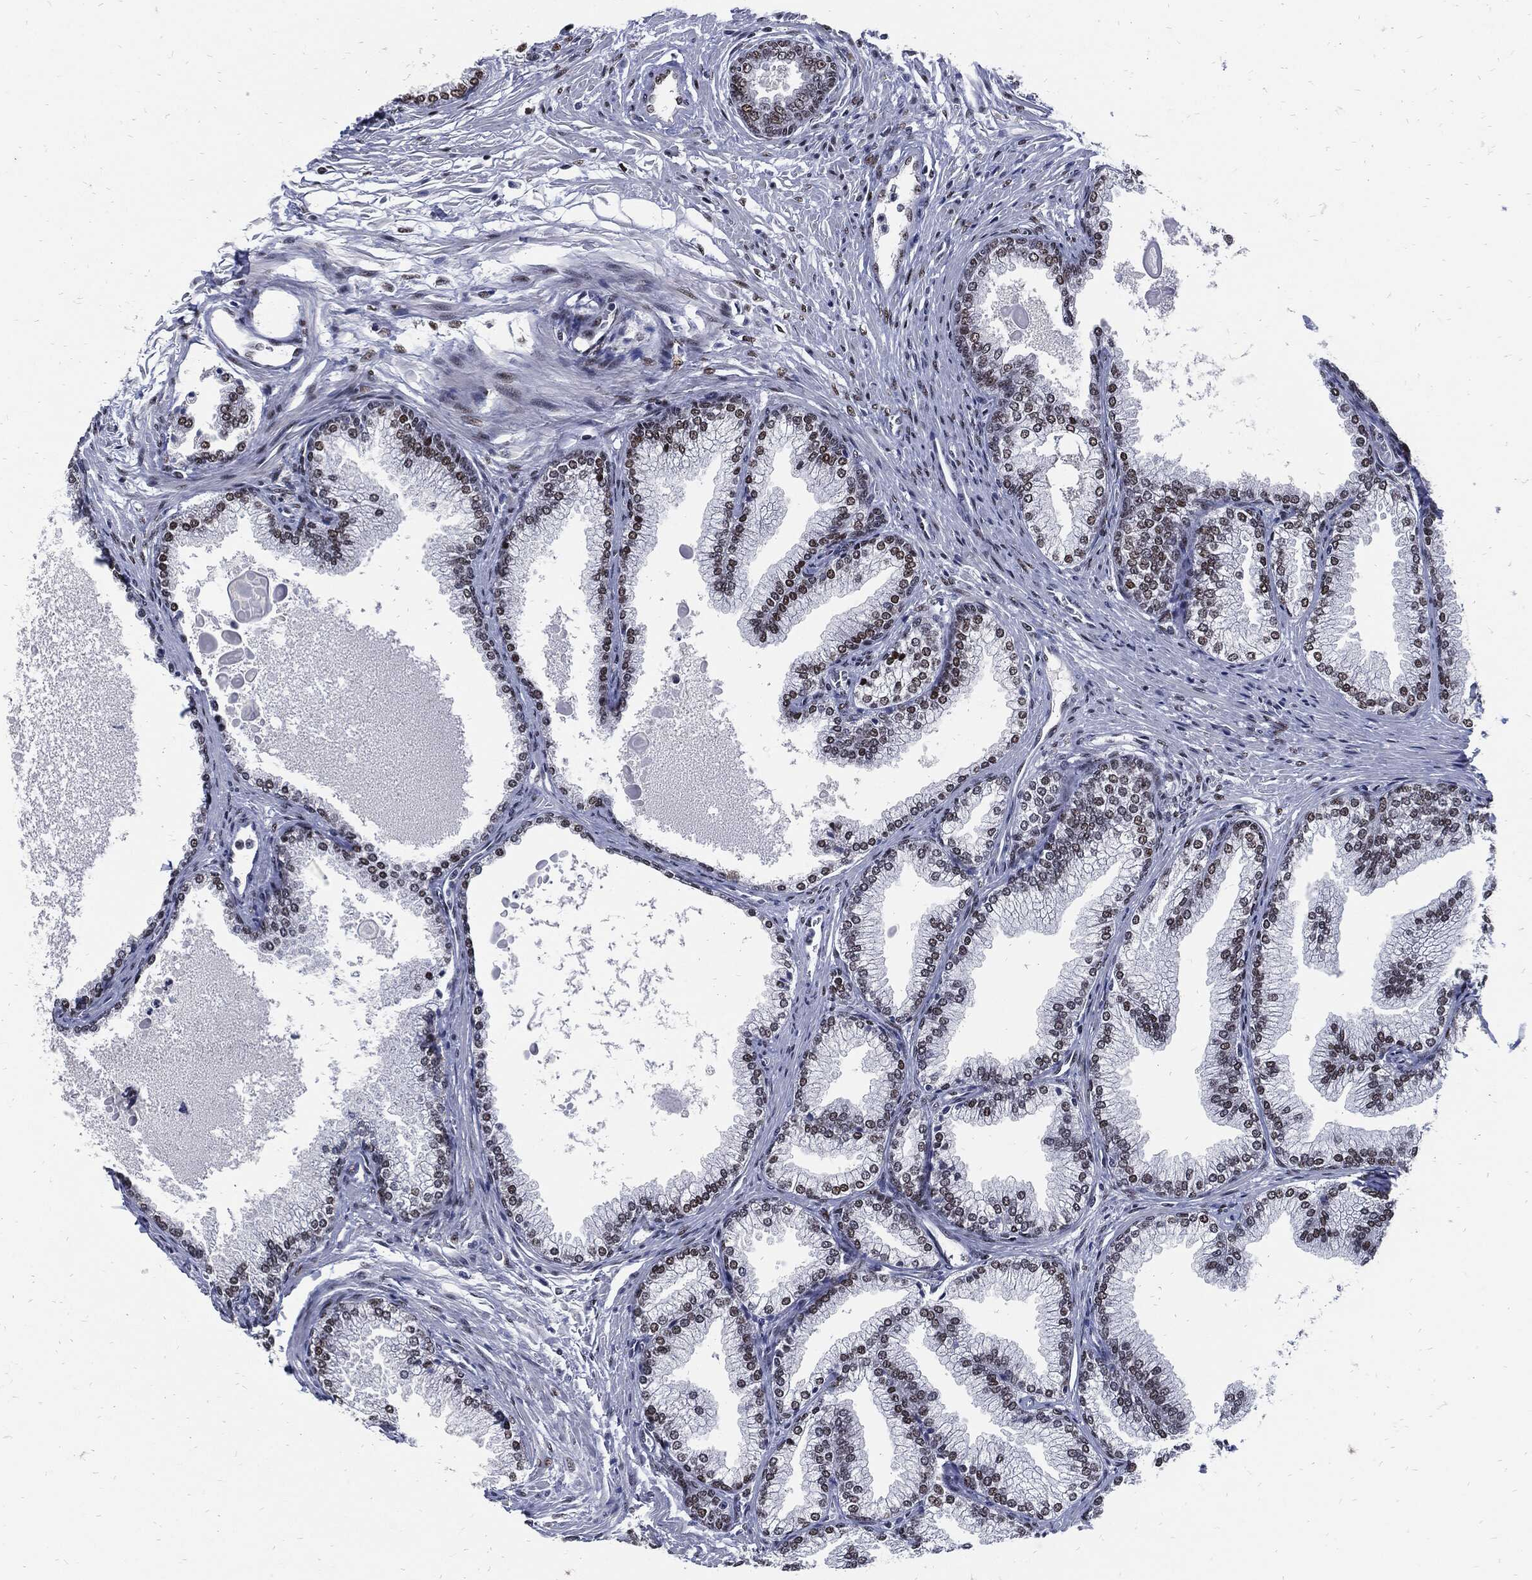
{"staining": {"intensity": "strong", "quantity": "25%-75%", "location": "nuclear"}, "tissue": "prostate", "cell_type": "Glandular cells", "image_type": "normal", "snomed": [{"axis": "morphology", "description": "Normal tissue, NOS"}, {"axis": "topography", "description": "Prostate"}], "caption": "Brown immunohistochemical staining in normal prostate displays strong nuclear expression in approximately 25%-75% of glandular cells. The protein of interest is shown in brown color, while the nuclei are stained blue.", "gene": "NBN", "patient": {"sex": "male", "age": 72}}